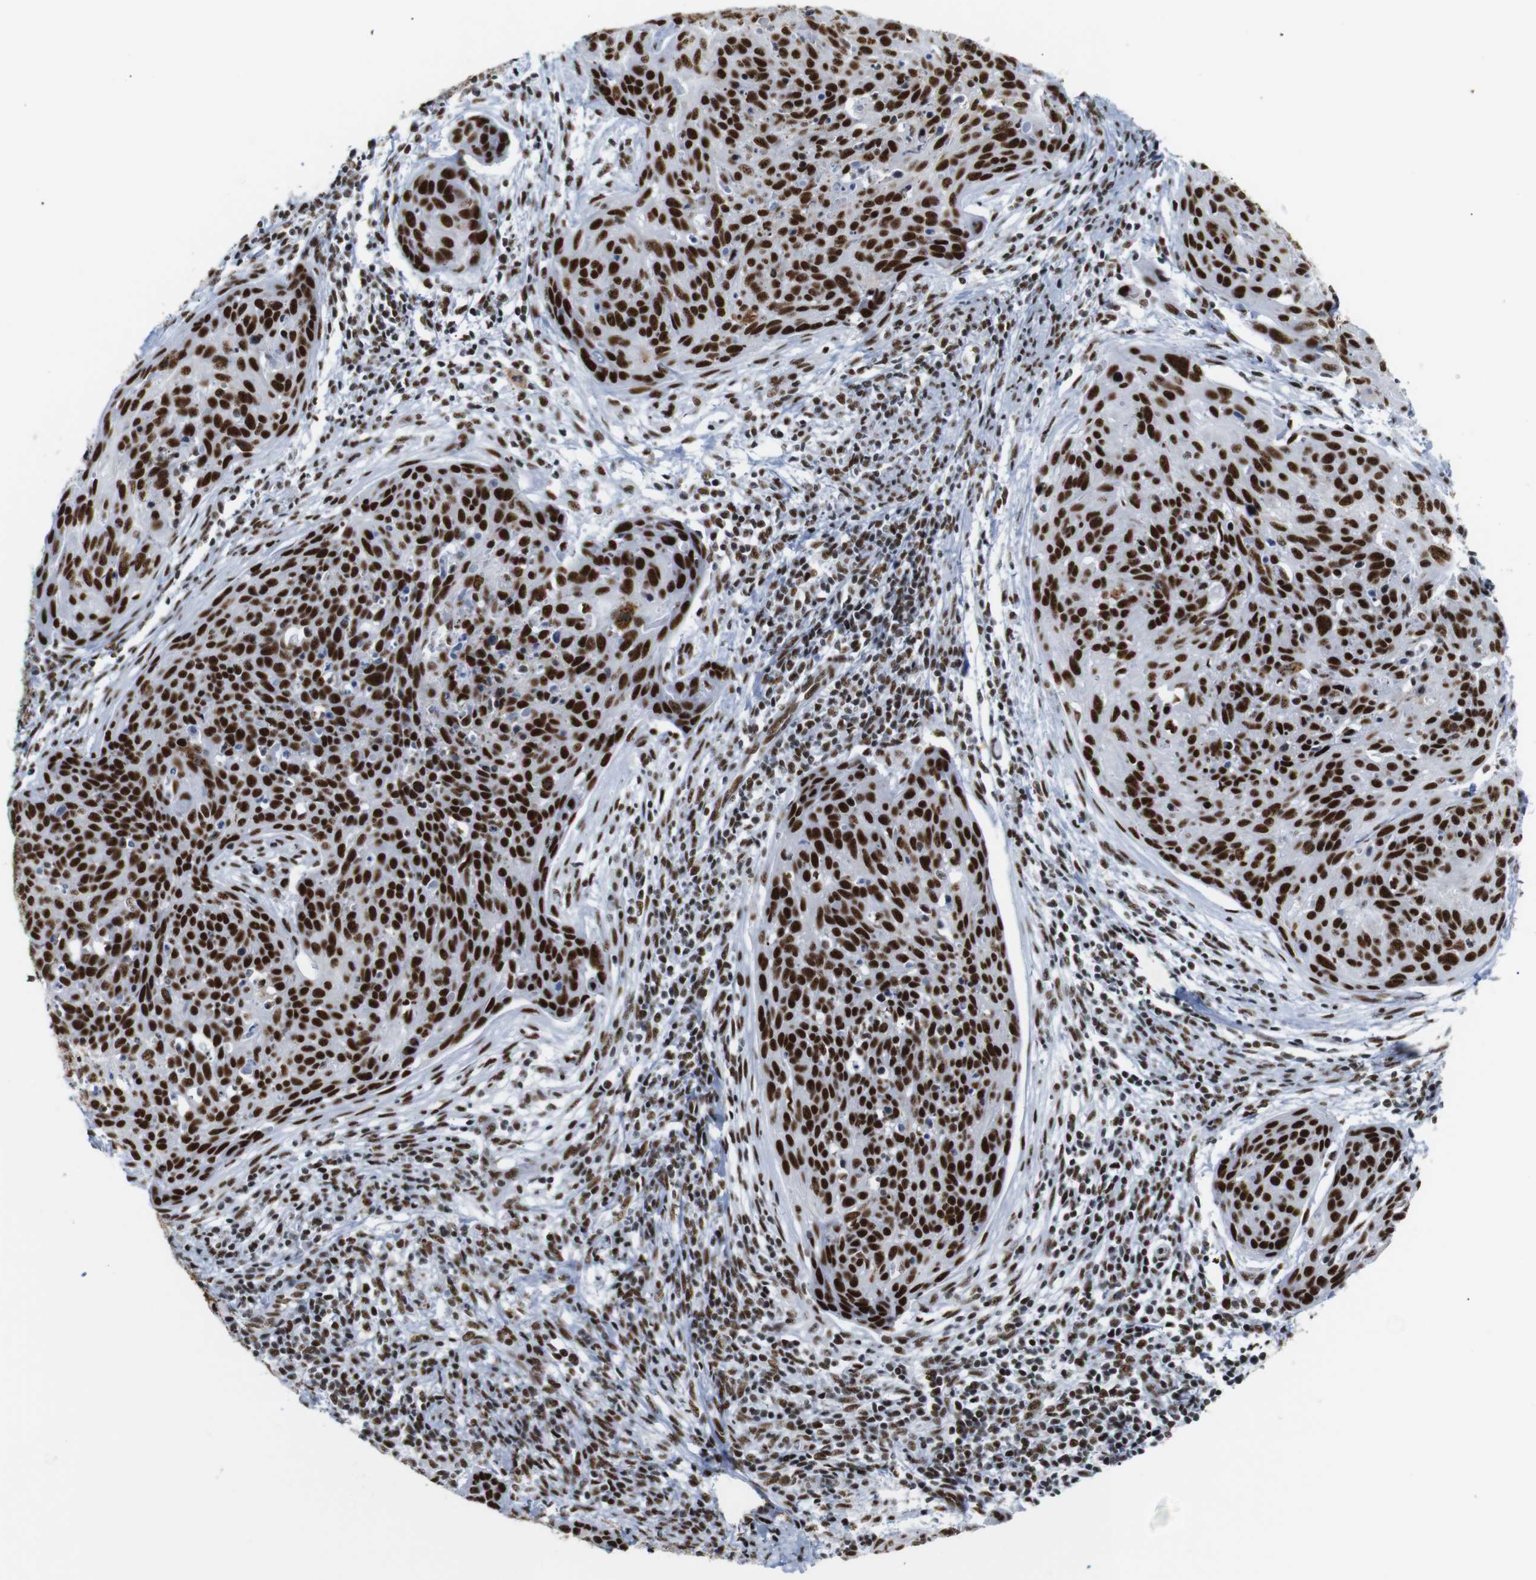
{"staining": {"intensity": "strong", "quantity": ">75%", "location": "nuclear"}, "tissue": "cervical cancer", "cell_type": "Tumor cells", "image_type": "cancer", "snomed": [{"axis": "morphology", "description": "Squamous cell carcinoma, NOS"}, {"axis": "topography", "description": "Cervix"}], "caption": "High-magnification brightfield microscopy of cervical squamous cell carcinoma stained with DAB (brown) and counterstained with hematoxylin (blue). tumor cells exhibit strong nuclear positivity is identified in approximately>75% of cells.", "gene": "TRA2B", "patient": {"sex": "female", "age": 38}}